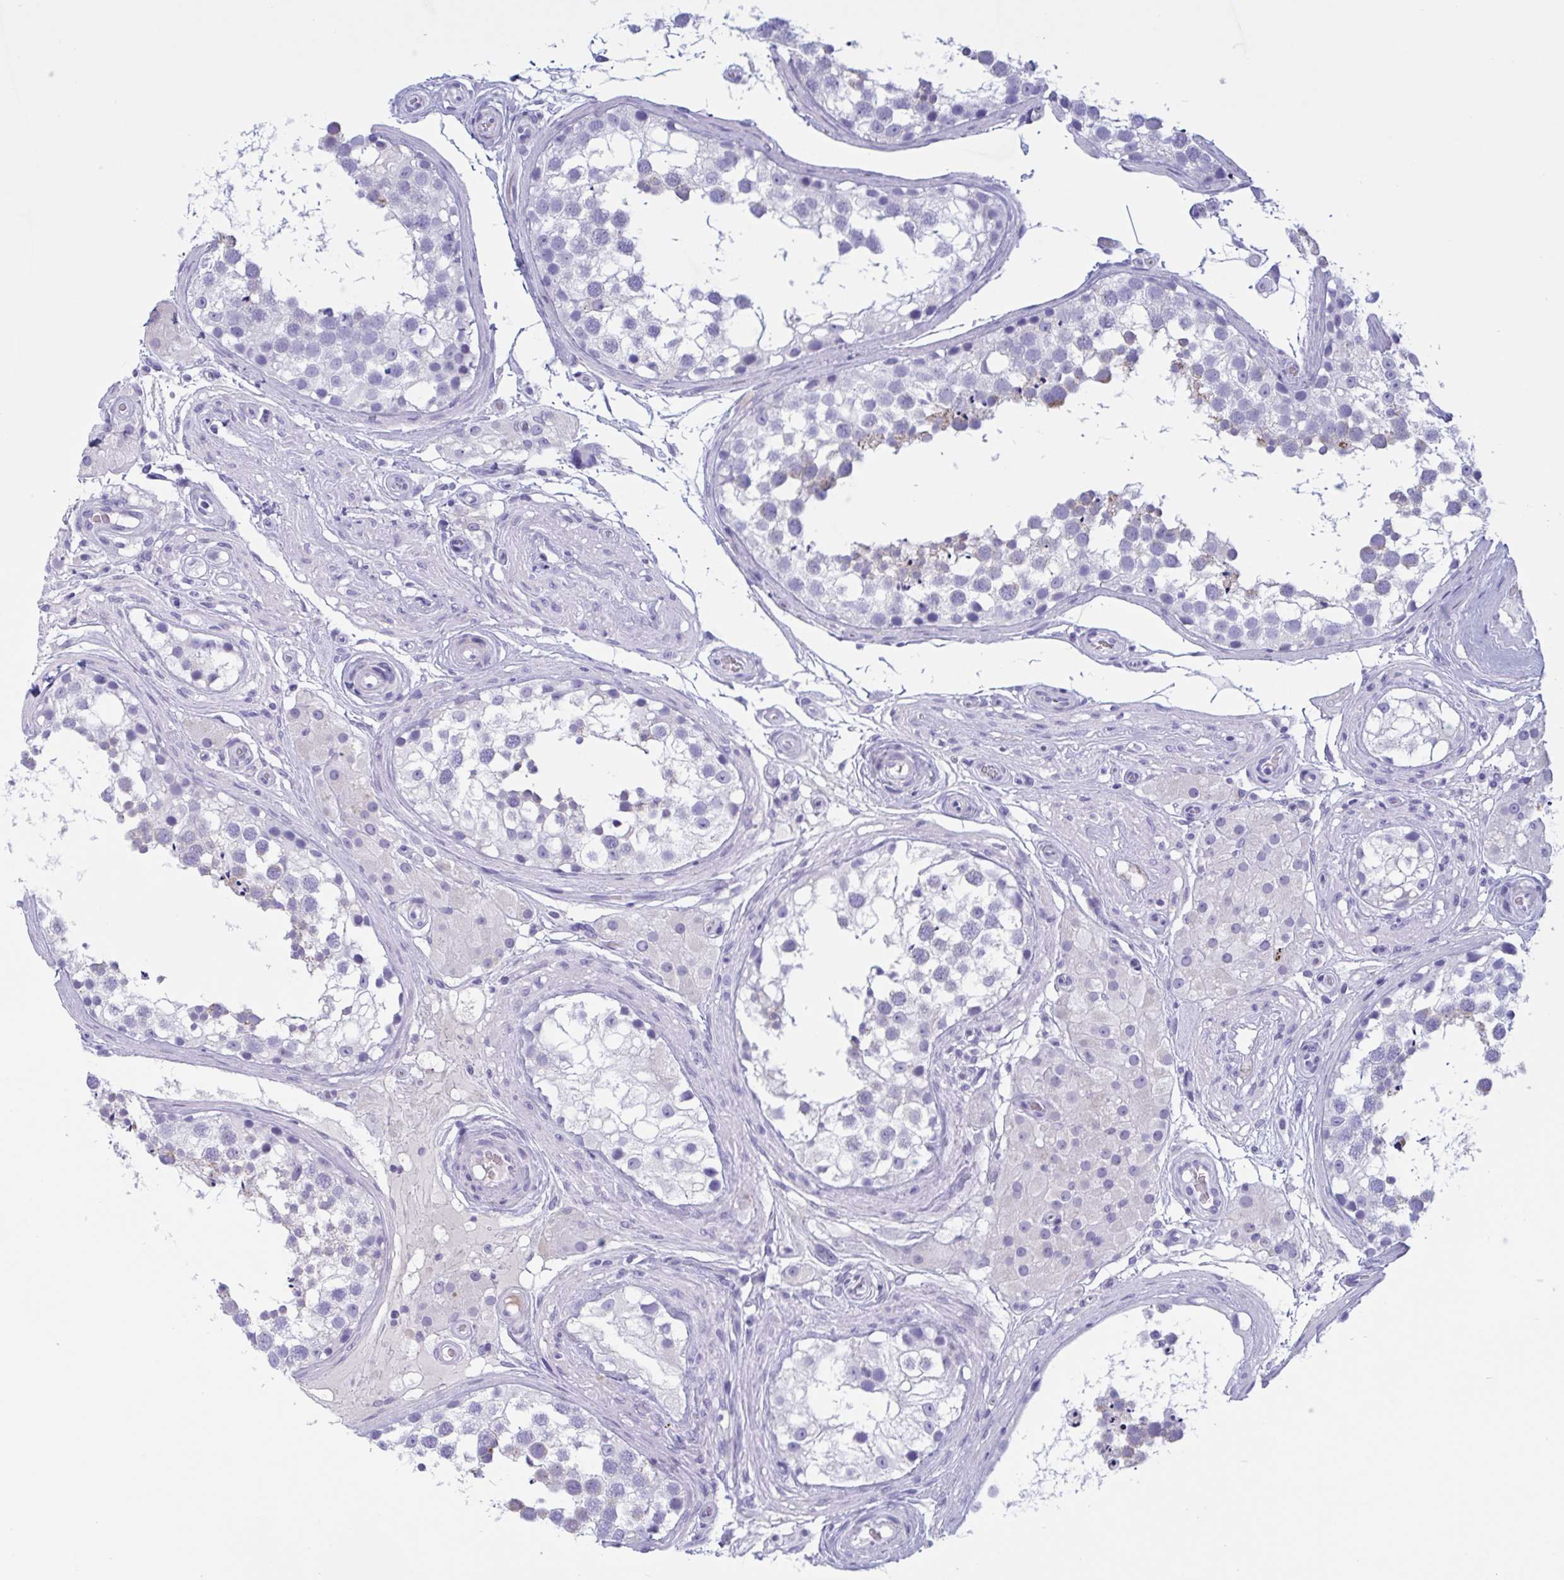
{"staining": {"intensity": "negative", "quantity": "none", "location": "none"}, "tissue": "testis", "cell_type": "Cells in seminiferous ducts", "image_type": "normal", "snomed": [{"axis": "morphology", "description": "Normal tissue, NOS"}, {"axis": "morphology", "description": "Seminoma, NOS"}, {"axis": "topography", "description": "Testis"}], "caption": "High power microscopy histopathology image of an IHC micrograph of normal testis, revealing no significant expression in cells in seminiferous ducts. (IHC, brightfield microscopy, high magnification).", "gene": "OXLD1", "patient": {"sex": "male", "age": 65}}